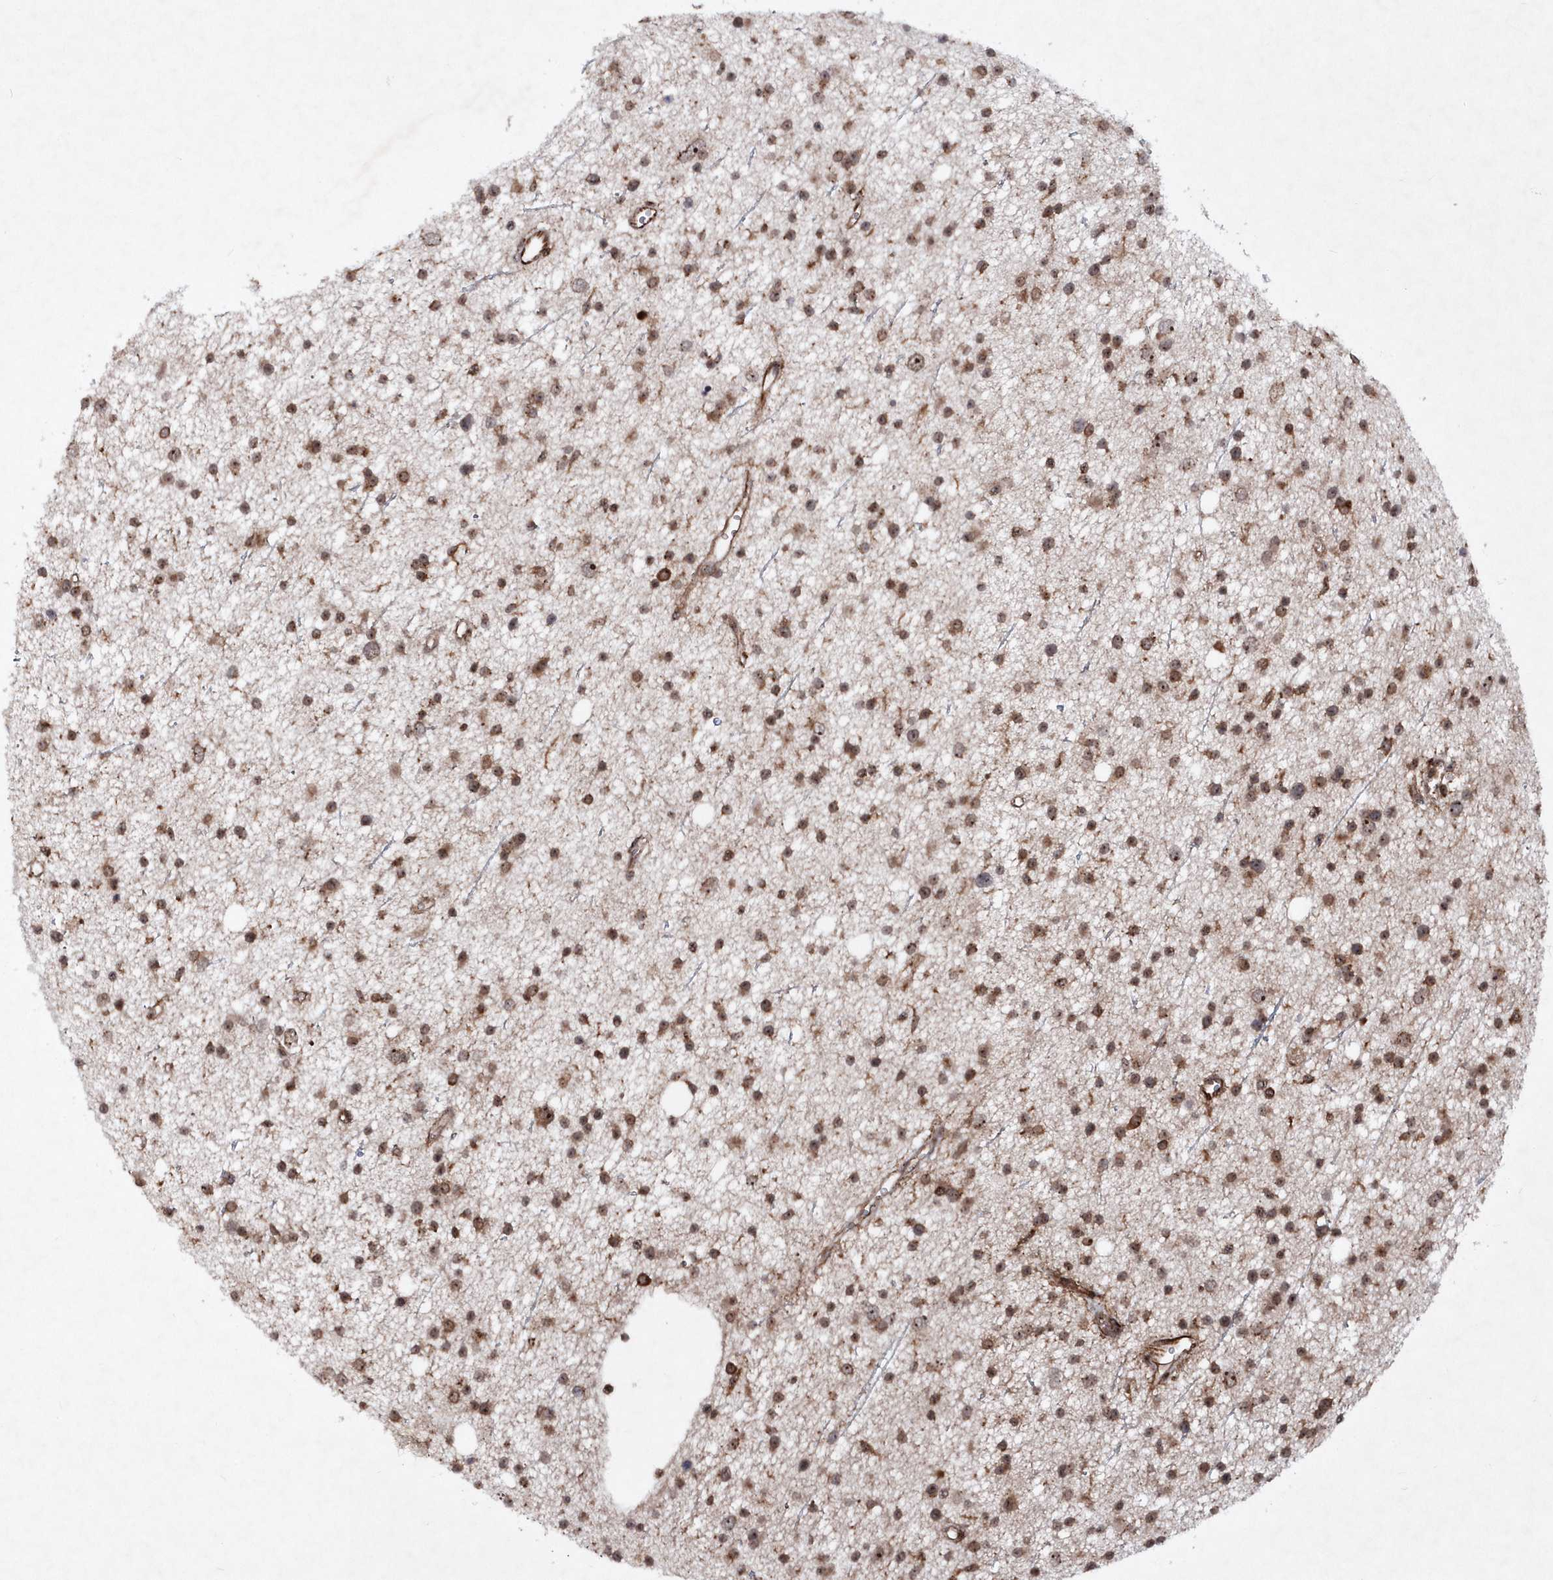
{"staining": {"intensity": "moderate", "quantity": ">75%", "location": "nuclear"}, "tissue": "glioma", "cell_type": "Tumor cells", "image_type": "cancer", "snomed": [{"axis": "morphology", "description": "Glioma, malignant, Low grade"}, {"axis": "topography", "description": "Cerebral cortex"}], "caption": "This is an image of immunohistochemistry staining of glioma, which shows moderate expression in the nuclear of tumor cells.", "gene": "SOWAHB", "patient": {"sex": "female", "age": 39}}